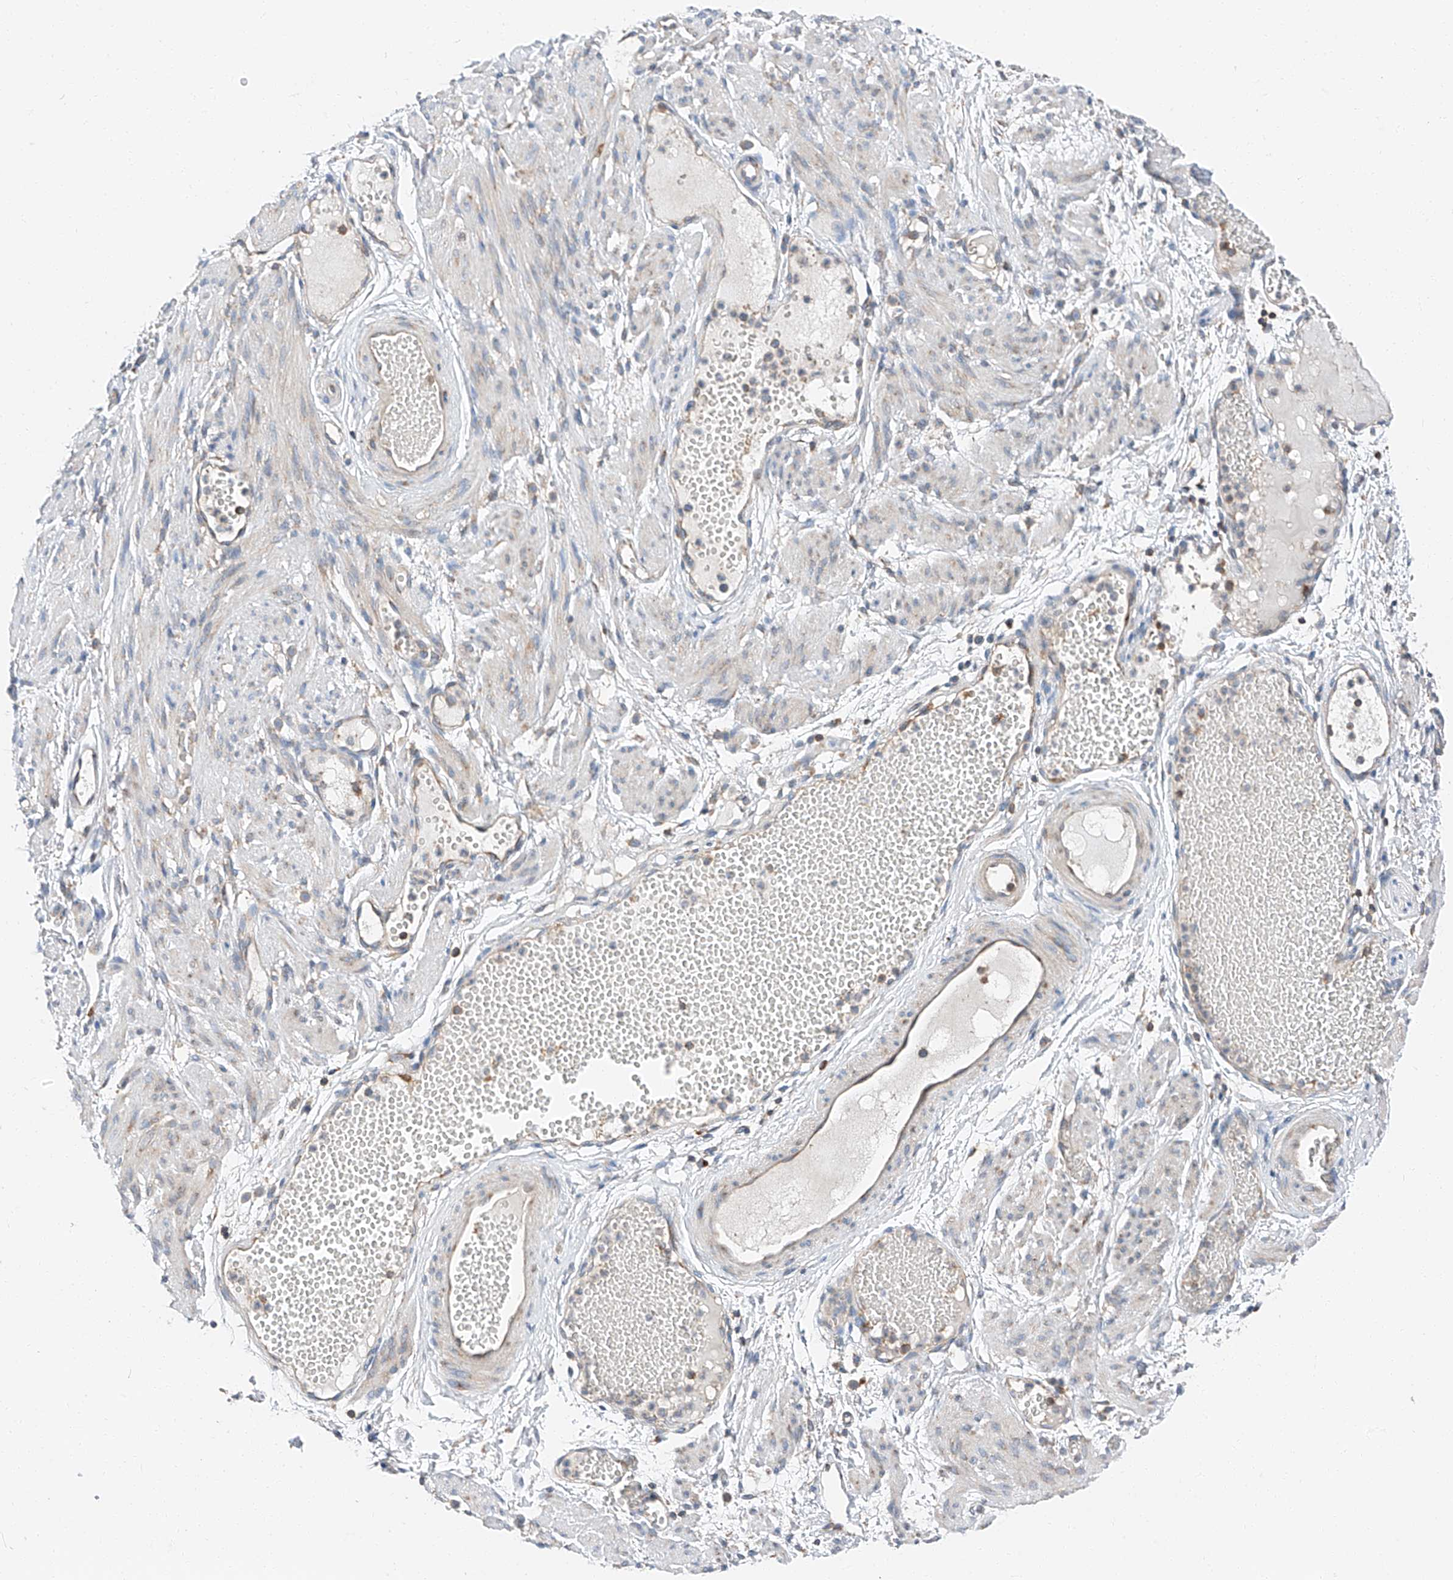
{"staining": {"intensity": "weak", "quantity": "<25%", "location": "cytoplasmic/membranous"}, "tissue": "adipose tissue", "cell_type": "Adipocytes", "image_type": "normal", "snomed": [{"axis": "morphology", "description": "Normal tissue, NOS"}, {"axis": "topography", "description": "Smooth muscle"}, {"axis": "topography", "description": "Peripheral nerve tissue"}], "caption": "This is a micrograph of IHC staining of normal adipose tissue, which shows no positivity in adipocytes.", "gene": "ZC3H15", "patient": {"sex": "female", "age": 39}}